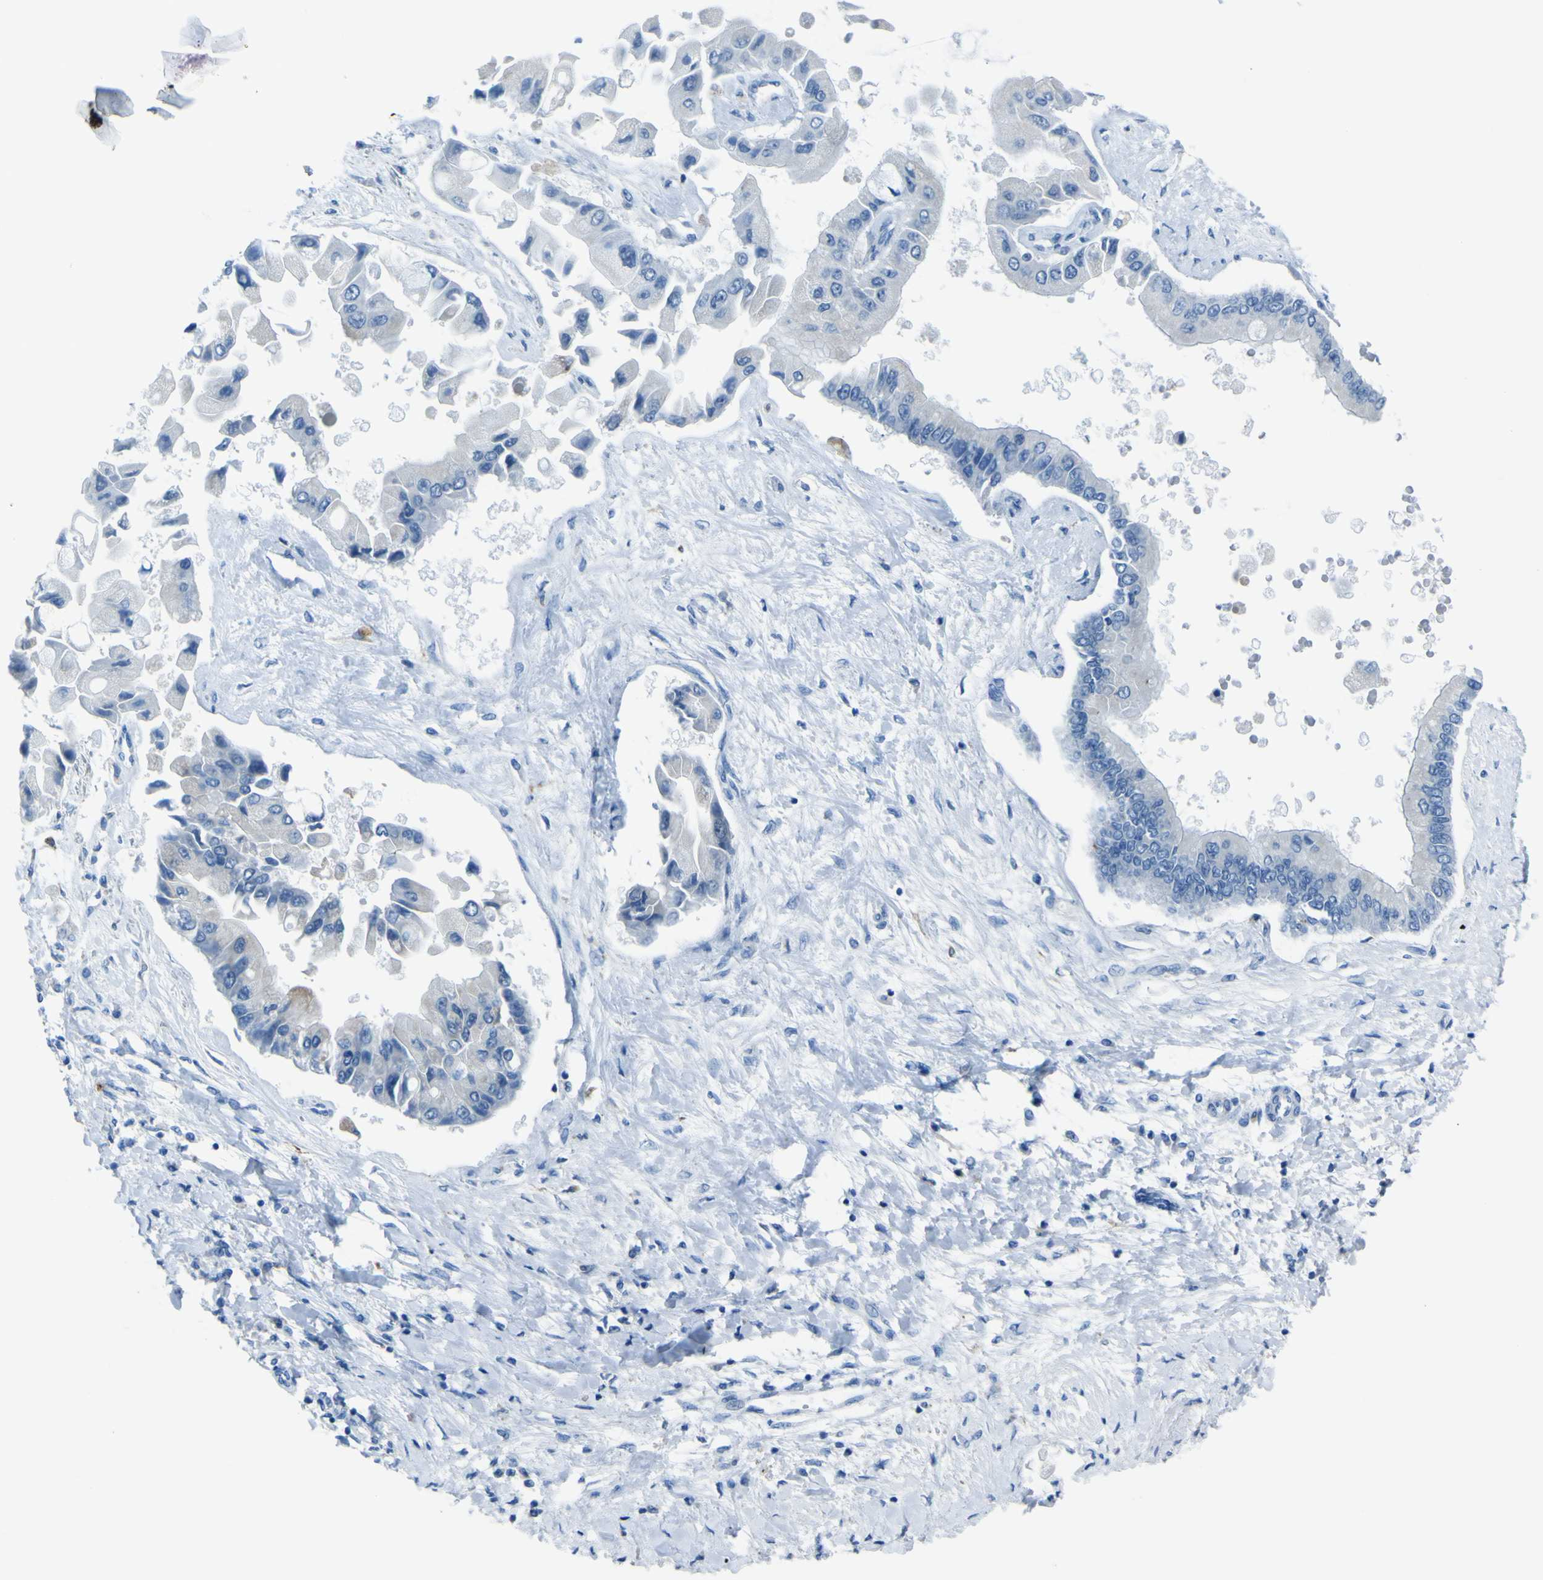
{"staining": {"intensity": "negative", "quantity": "none", "location": "none"}, "tissue": "liver cancer", "cell_type": "Tumor cells", "image_type": "cancer", "snomed": [{"axis": "morphology", "description": "Cholangiocarcinoma"}, {"axis": "topography", "description": "Liver"}], "caption": "This is an IHC micrograph of cholangiocarcinoma (liver). There is no staining in tumor cells.", "gene": "ACSL1", "patient": {"sex": "male", "age": 50}}